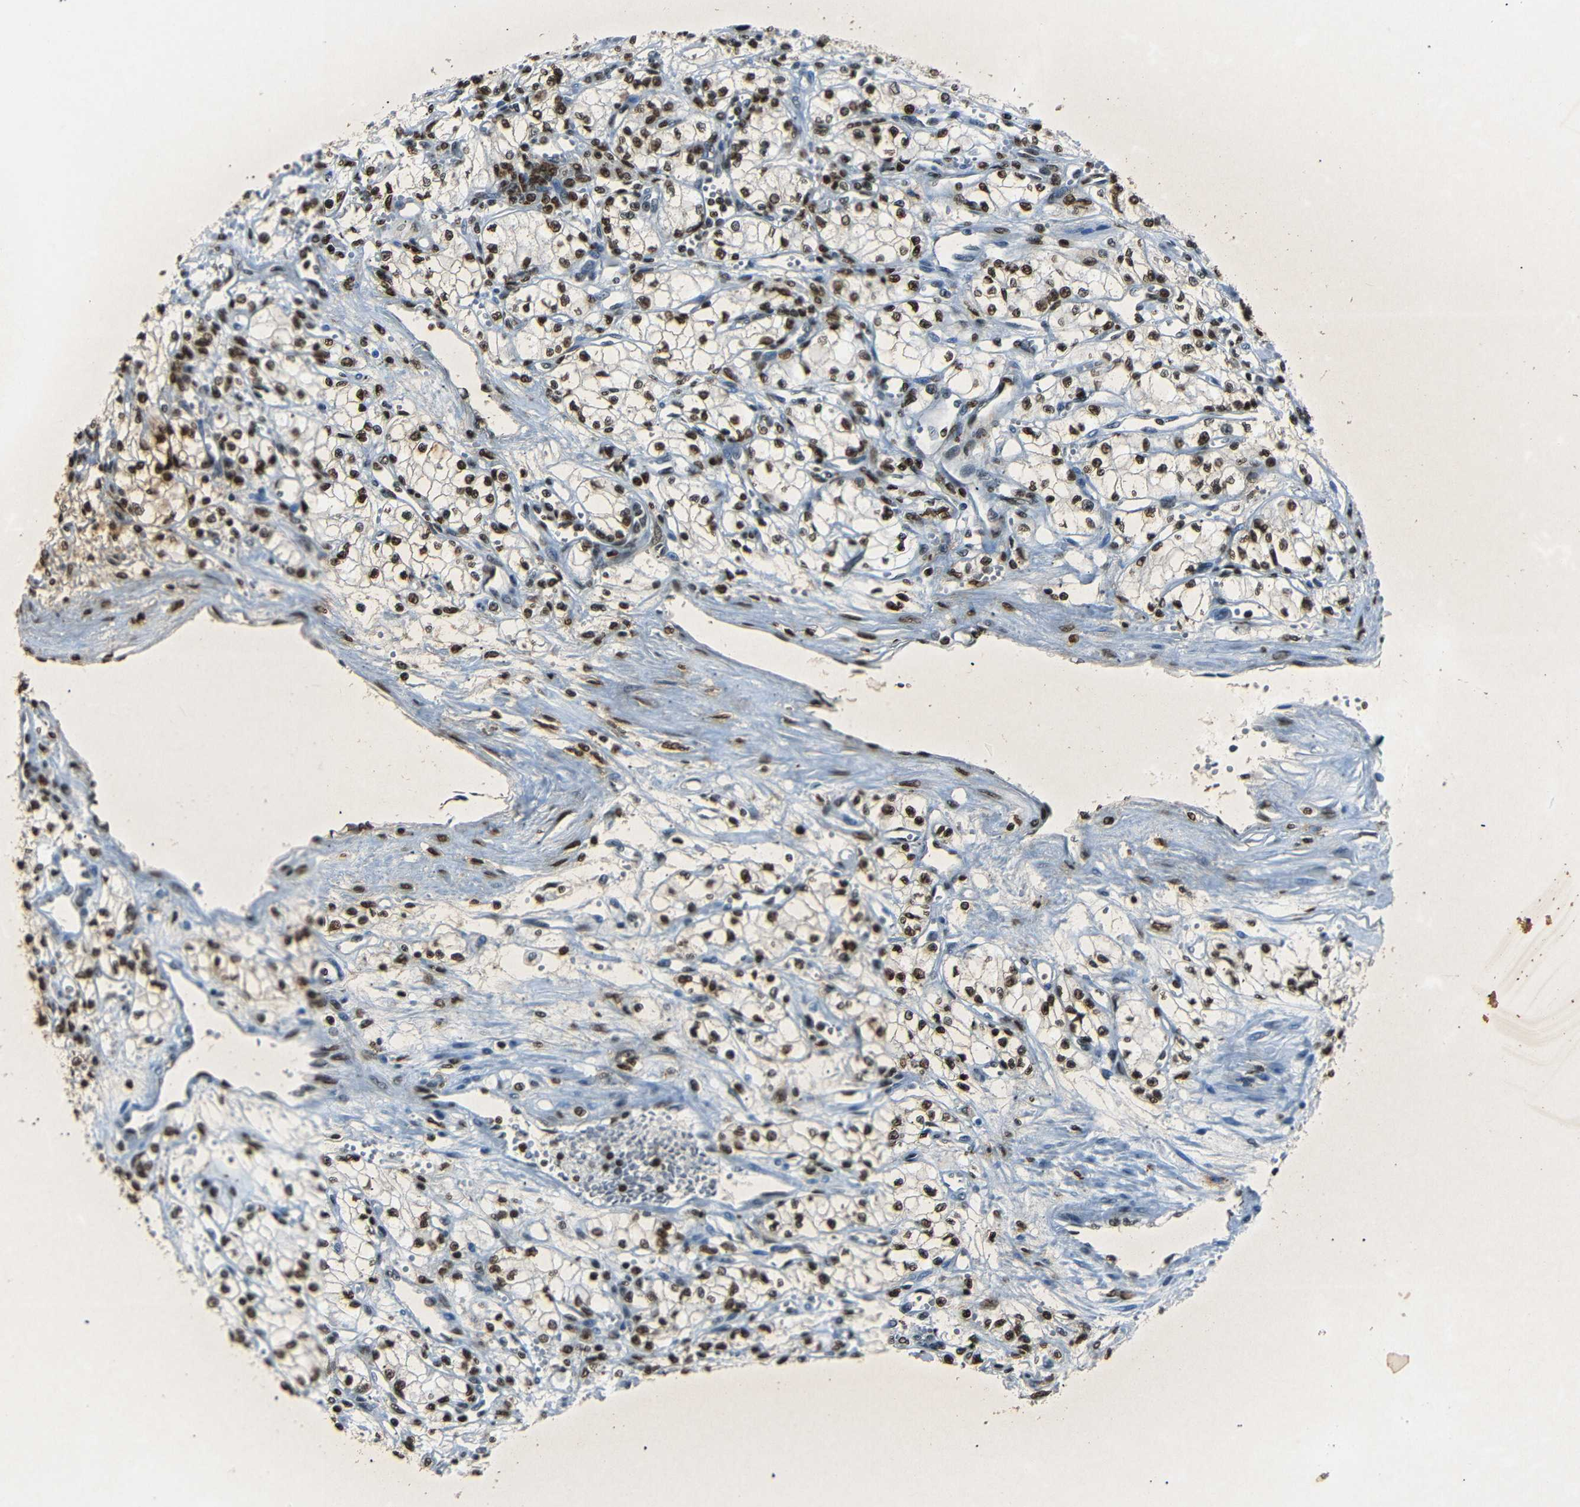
{"staining": {"intensity": "strong", "quantity": ">75%", "location": "nuclear"}, "tissue": "renal cancer", "cell_type": "Tumor cells", "image_type": "cancer", "snomed": [{"axis": "morphology", "description": "Normal tissue, NOS"}, {"axis": "morphology", "description": "Adenocarcinoma, NOS"}, {"axis": "topography", "description": "Kidney"}], "caption": "An image of adenocarcinoma (renal) stained for a protein displays strong nuclear brown staining in tumor cells.", "gene": "HMGN1", "patient": {"sex": "male", "age": 59}}